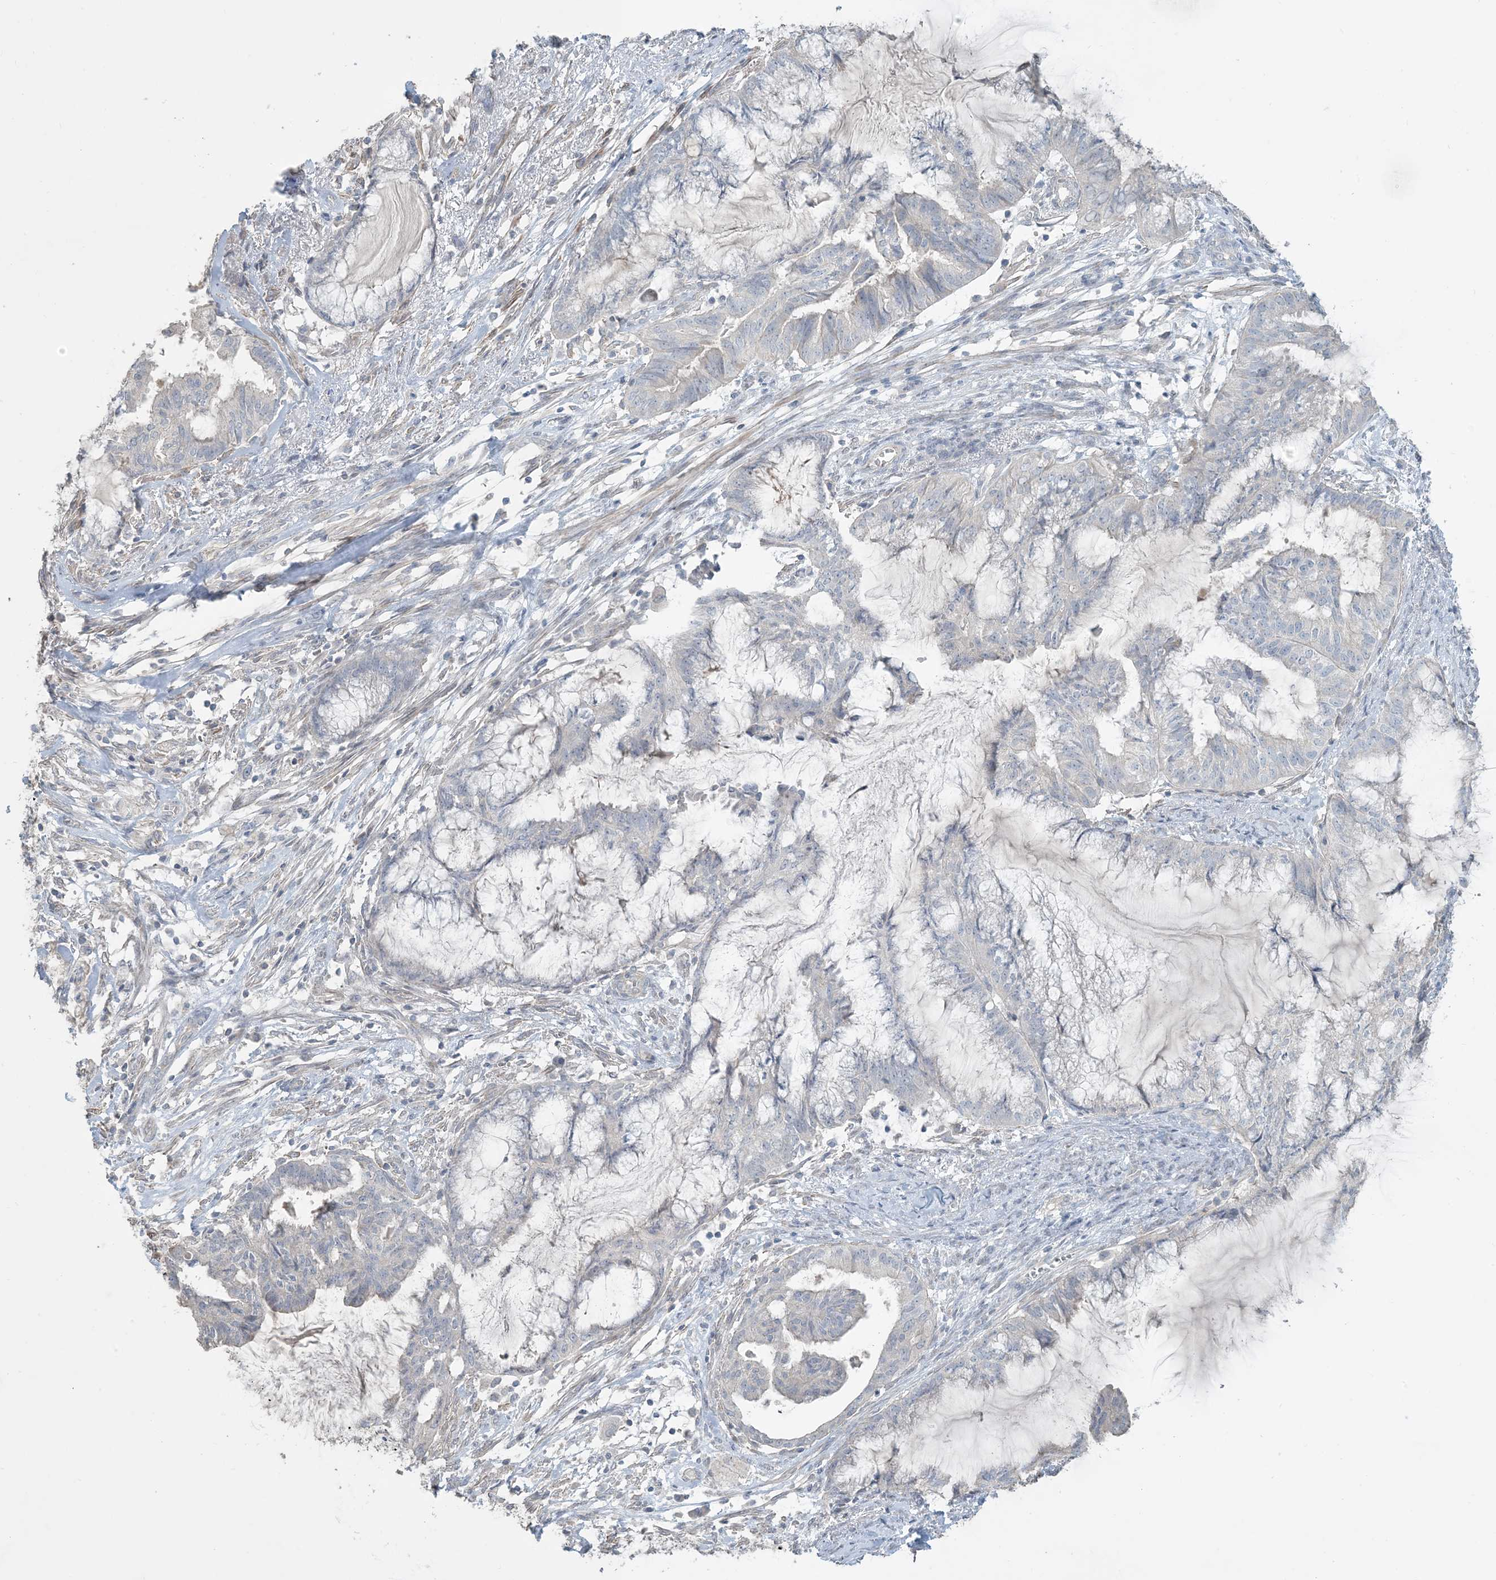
{"staining": {"intensity": "negative", "quantity": "none", "location": "none"}, "tissue": "endometrial cancer", "cell_type": "Tumor cells", "image_type": "cancer", "snomed": [{"axis": "morphology", "description": "Adenocarcinoma, NOS"}, {"axis": "topography", "description": "Endometrium"}], "caption": "Histopathology image shows no significant protein expression in tumor cells of endometrial cancer.", "gene": "NPHS2", "patient": {"sex": "female", "age": 86}}